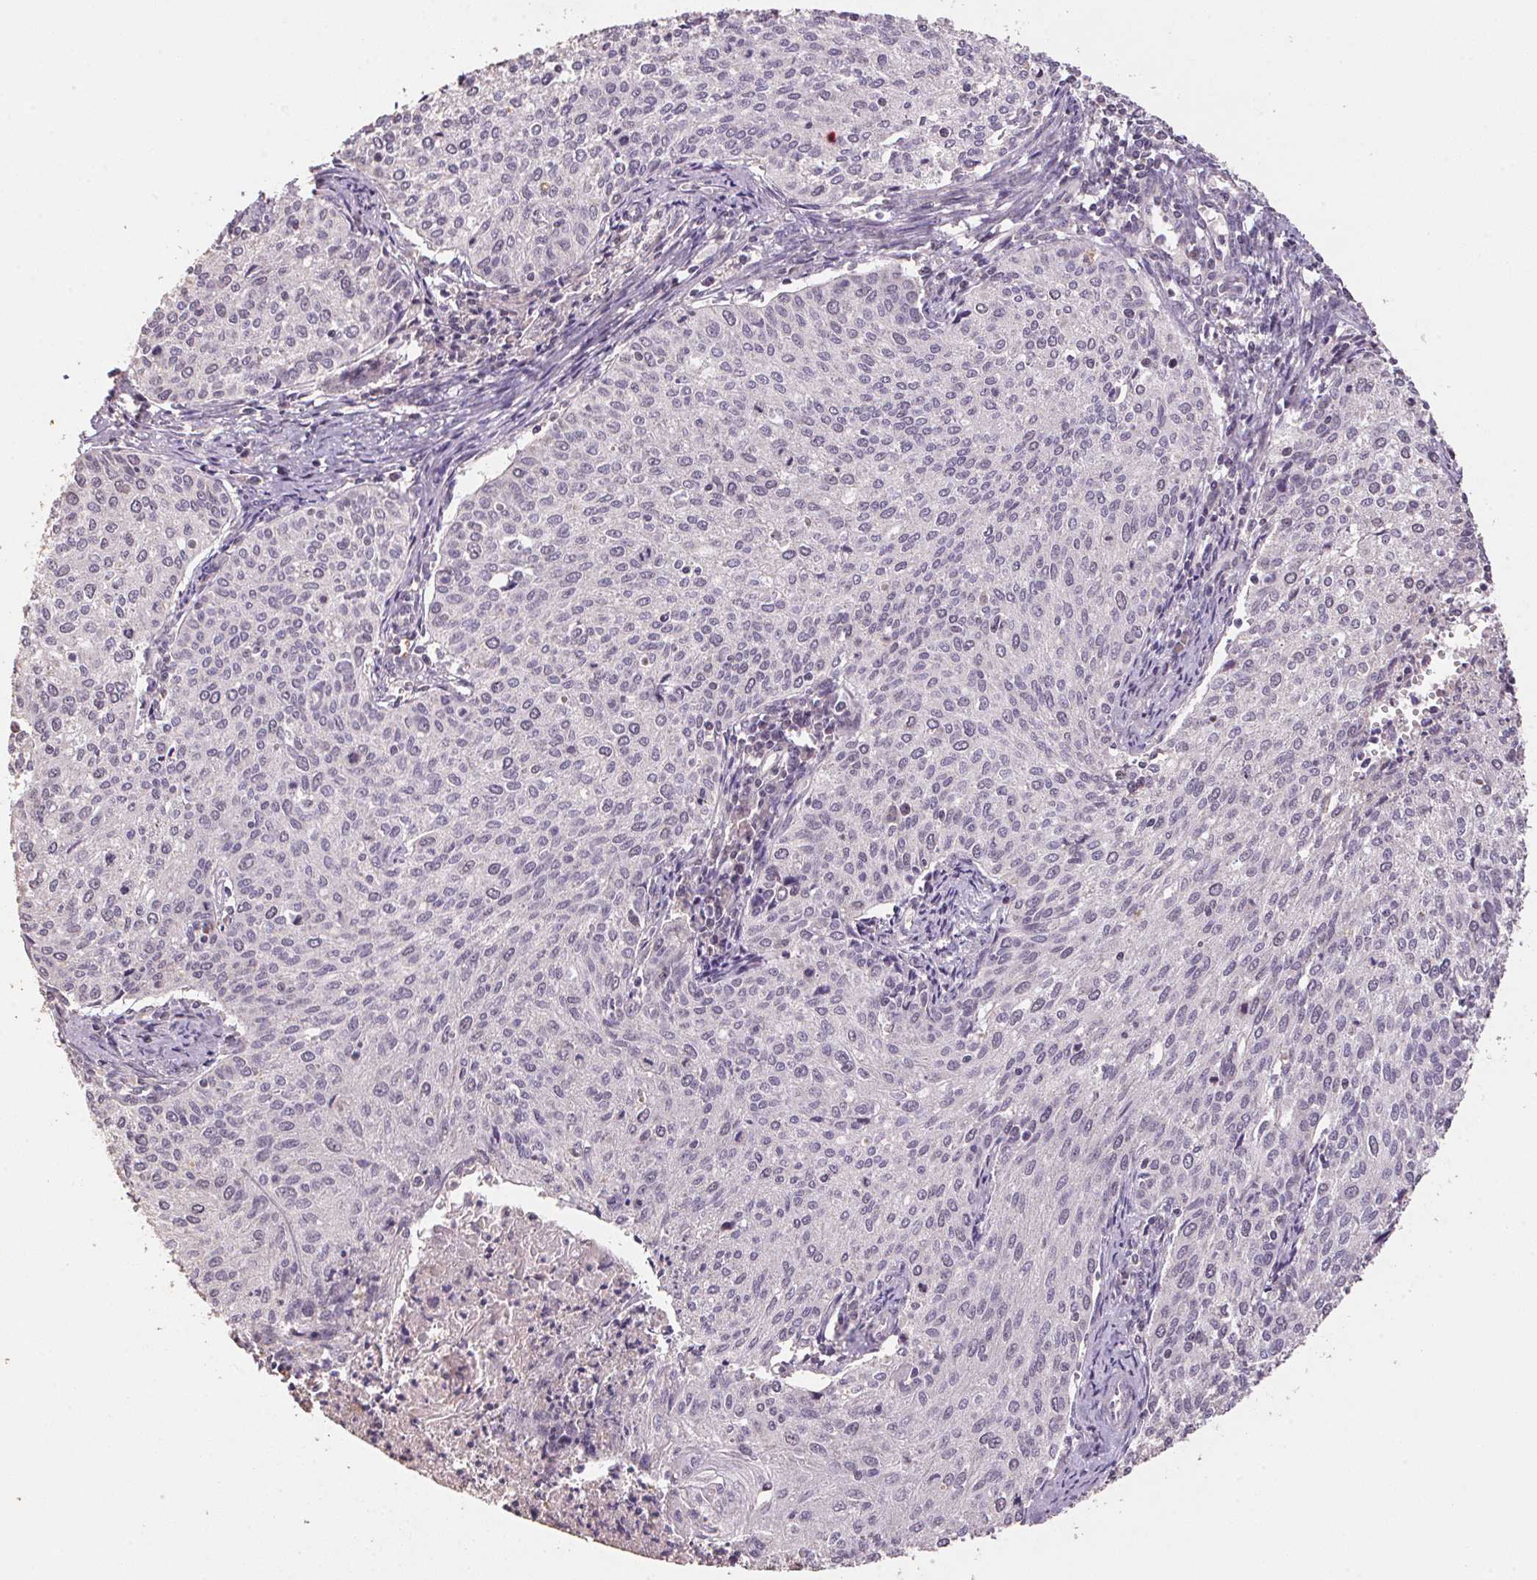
{"staining": {"intensity": "strong", "quantity": "<25%", "location": "nuclear"}, "tissue": "cervical cancer", "cell_type": "Tumor cells", "image_type": "cancer", "snomed": [{"axis": "morphology", "description": "Squamous cell carcinoma, NOS"}, {"axis": "topography", "description": "Cervix"}], "caption": "Strong nuclear protein expression is present in approximately <25% of tumor cells in squamous cell carcinoma (cervical). (DAB (3,3'-diaminobenzidine) IHC with brightfield microscopy, high magnification).", "gene": "CENPF", "patient": {"sex": "female", "age": 38}}